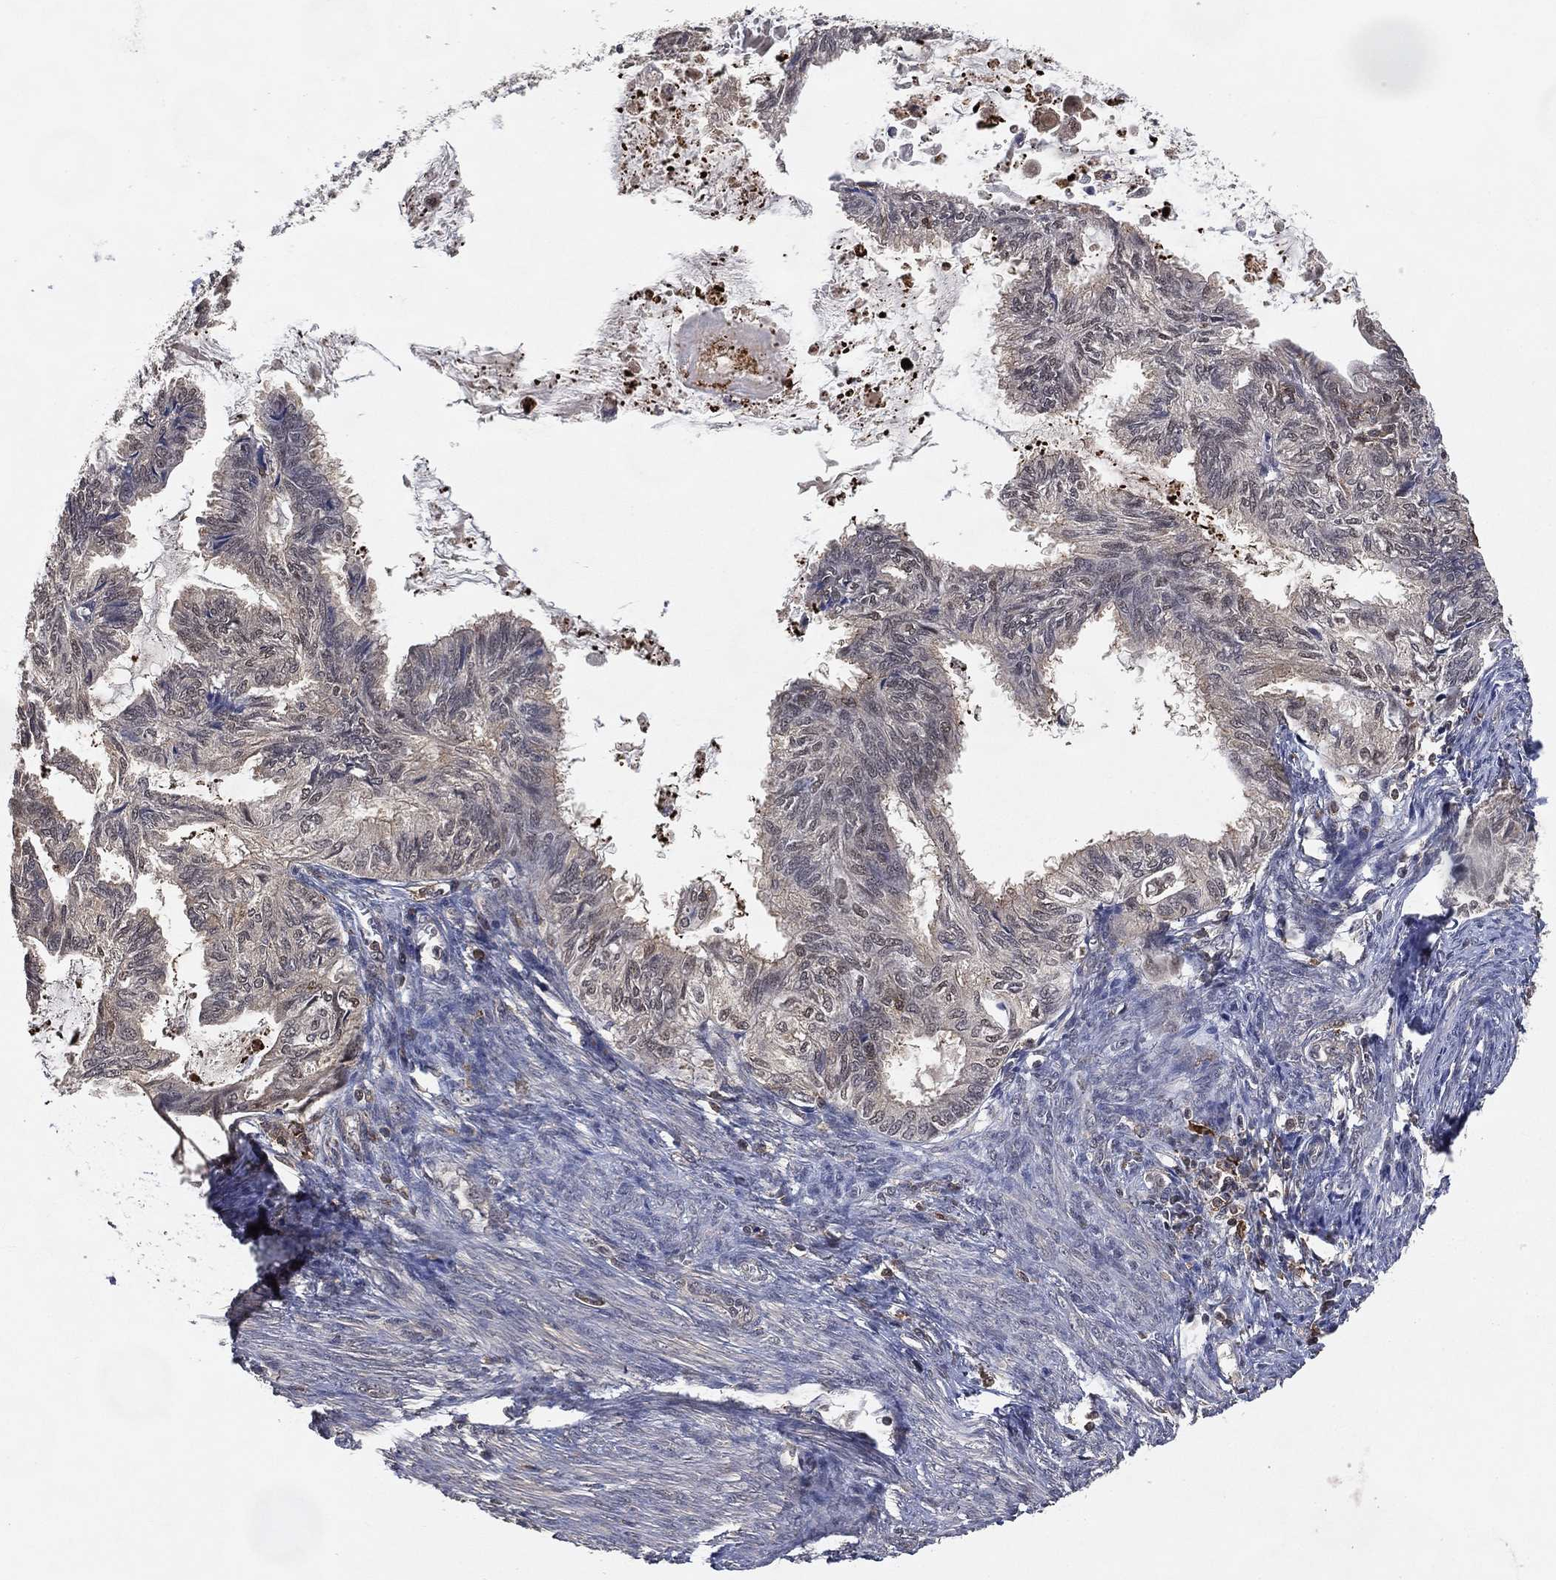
{"staining": {"intensity": "negative", "quantity": "none", "location": "none"}, "tissue": "endometrial cancer", "cell_type": "Tumor cells", "image_type": "cancer", "snomed": [{"axis": "morphology", "description": "Adenocarcinoma, NOS"}, {"axis": "topography", "description": "Endometrium"}], "caption": "IHC image of human adenocarcinoma (endometrial) stained for a protein (brown), which reveals no staining in tumor cells. (DAB immunohistochemistry (IHC), high magnification).", "gene": "WDR26", "patient": {"sex": "female", "age": 86}}